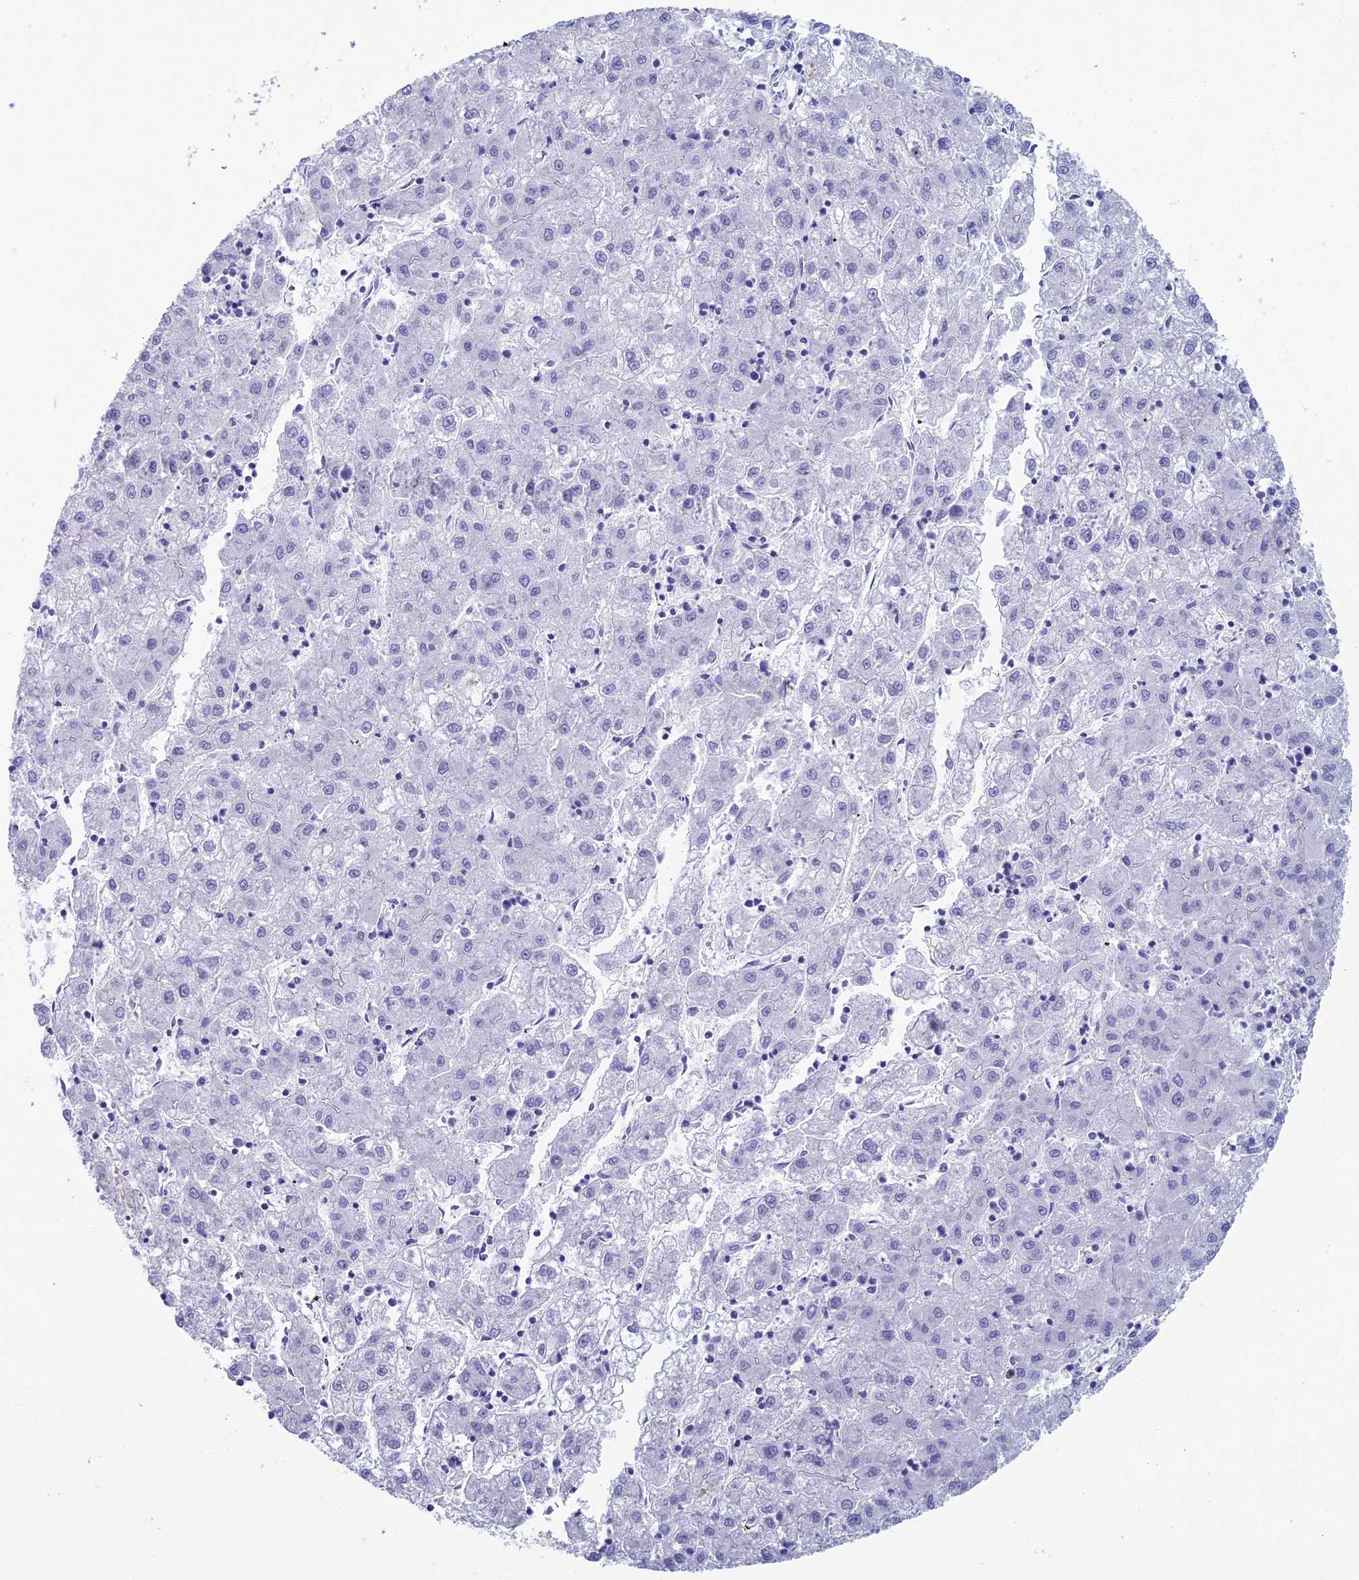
{"staining": {"intensity": "negative", "quantity": "none", "location": "none"}, "tissue": "liver cancer", "cell_type": "Tumor cells", "image_type": "cancer", "snomed": [{"axis": "morphology", "description": "Carcinoma, Hepatocellular, NOS"}, {"axis": "topography", "description": "Liver"}], "caption": "IHC of human liver cancer (hepatocellular carcinoma) exhibits no positivity in tumor cells. (Brightfield microscopy of DAB (3,3'-diaminobenzidine) IHC at high magnification).", "gene": "NCAM1", "patient": {"sex": "male", "age": 72}}